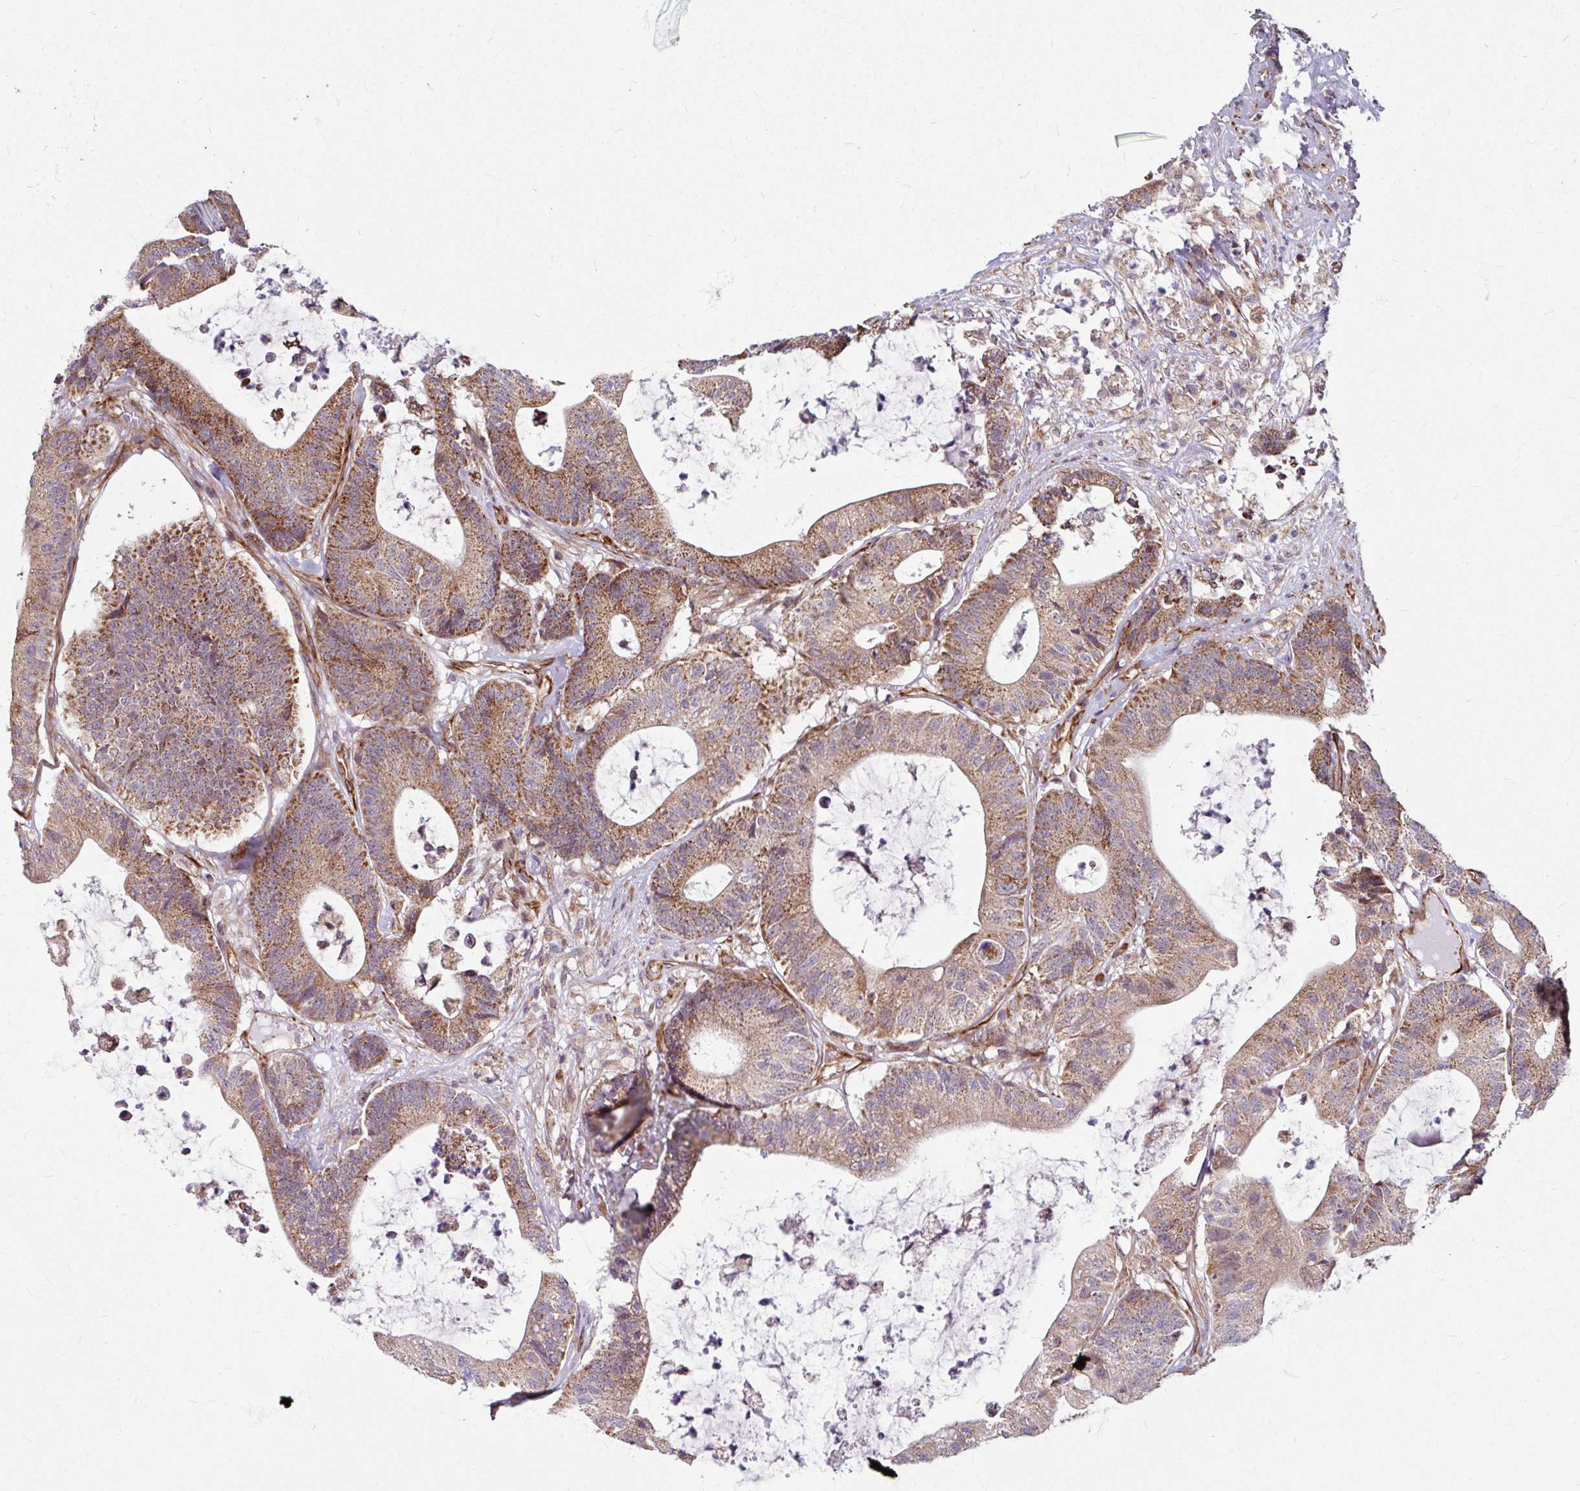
{"staining": {"intensity": "moderate", "quantity": ">75%", "location": "cytoplasmic/membranous"}, "tissue": "colorectal cancer", "cell_type": "Tumor cells", "image_type": "cancer", "snomed": [{"axis": "morphology", "description": "Adenocarcinoma, NOS"}, {"axis": "topography", "description": "Colon"}], "caption": "Protein expression analysis of human colorectal cancer (adenocarcinoma) reveals moderate cytoplasmic/membranous expression in about >75% of tumor cells.", "gene": "DAAM2", "patient": {"sex": "female", "age": 84}}